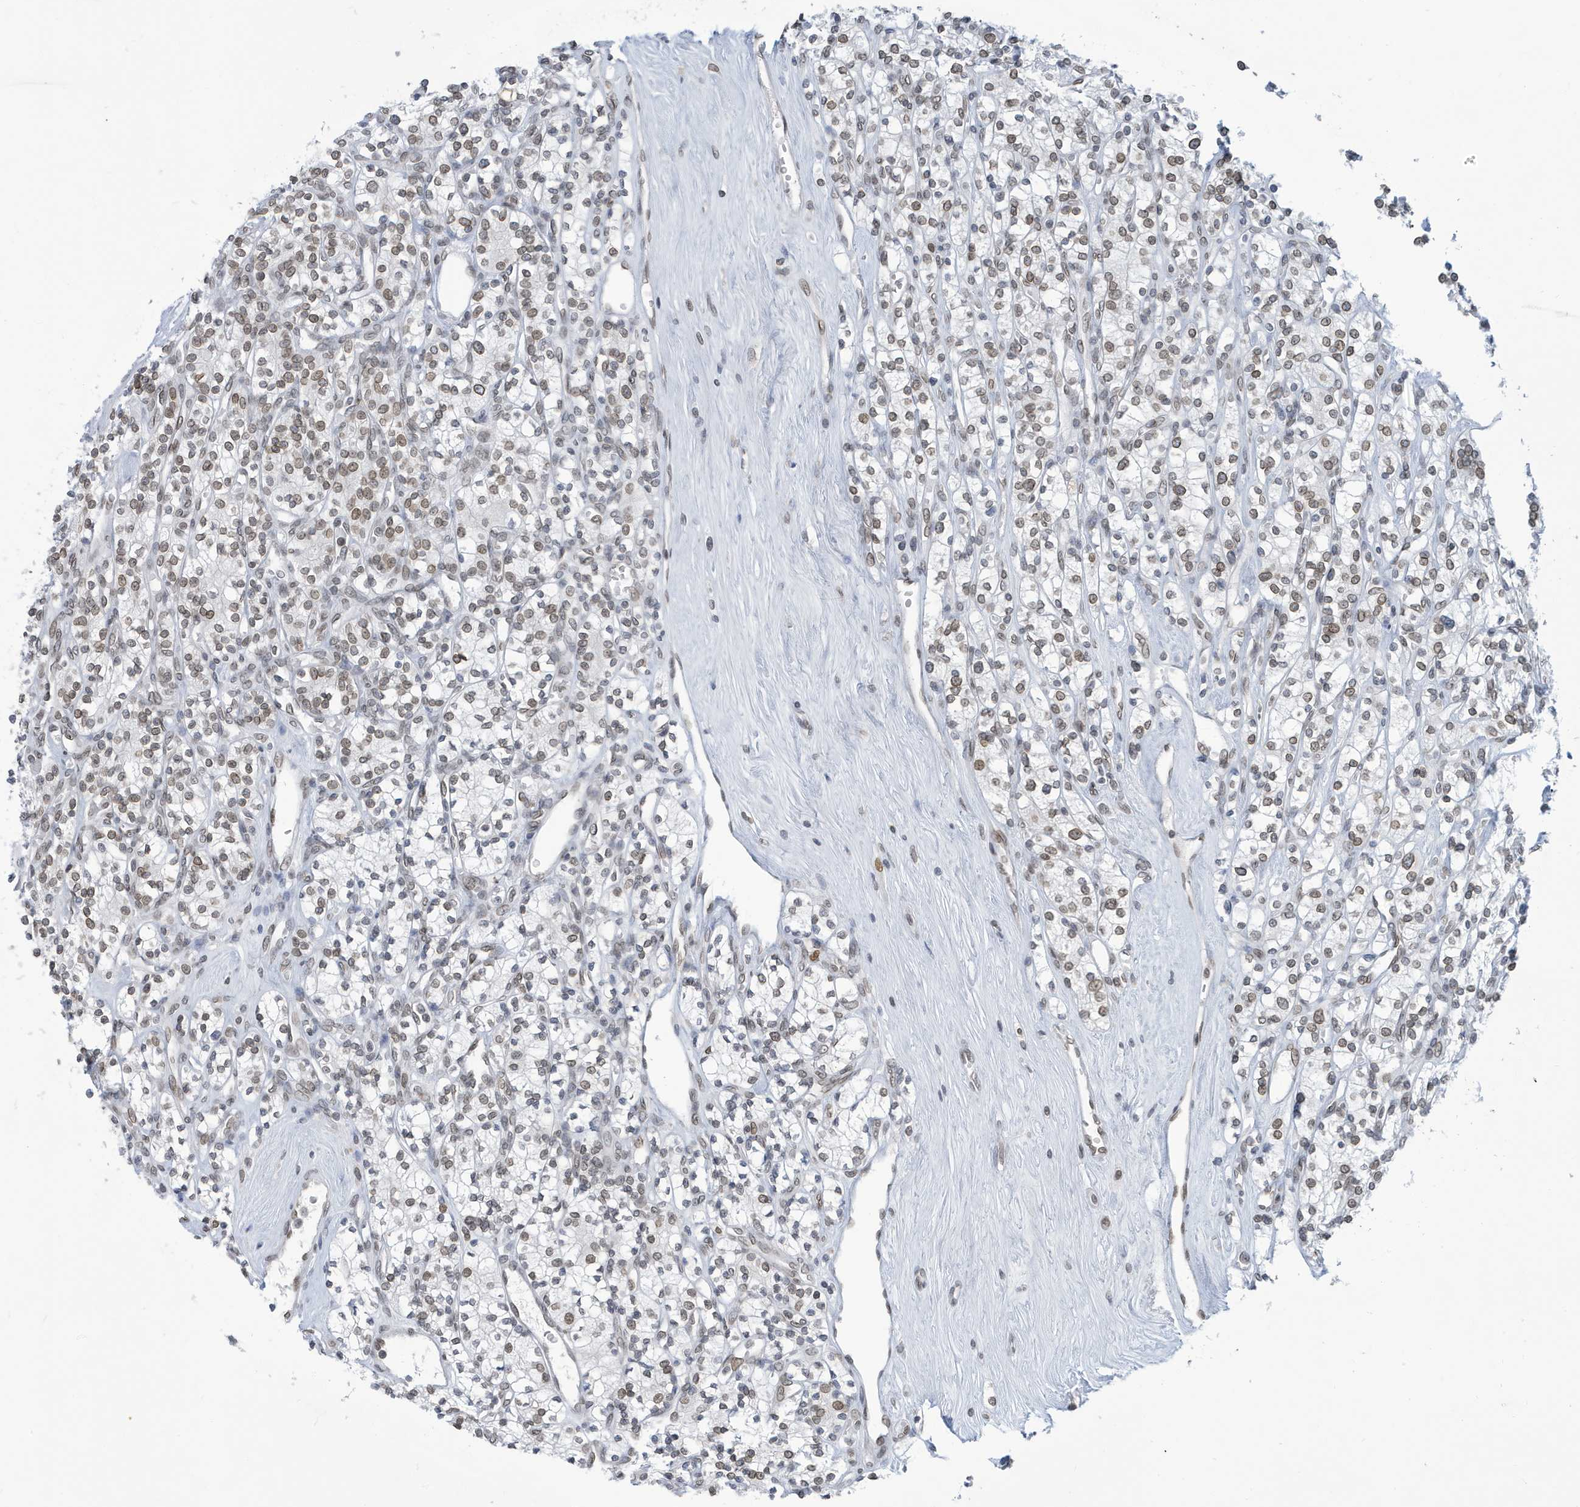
{"staining": {"intensity": "weak", "quantity": "25%-75%", "location": "nuclear"}, "tissue": "renal cancer", "cell_type": "Tumor cells", "image_type": "cancer", "snomed": [{"axis": "morphology", "description": "Adenocarcinoma, NOS"}, {"axis": "topography", "description": "Kidney"}], "caption": "About 25%-75% of tumor cells in renal adenocarcinoma display weak nuclear protein expression as visualized by brown immunohistochemical staining.", "gene": "PCYT1A", "patient": {"sex": "male", "age": 77}}